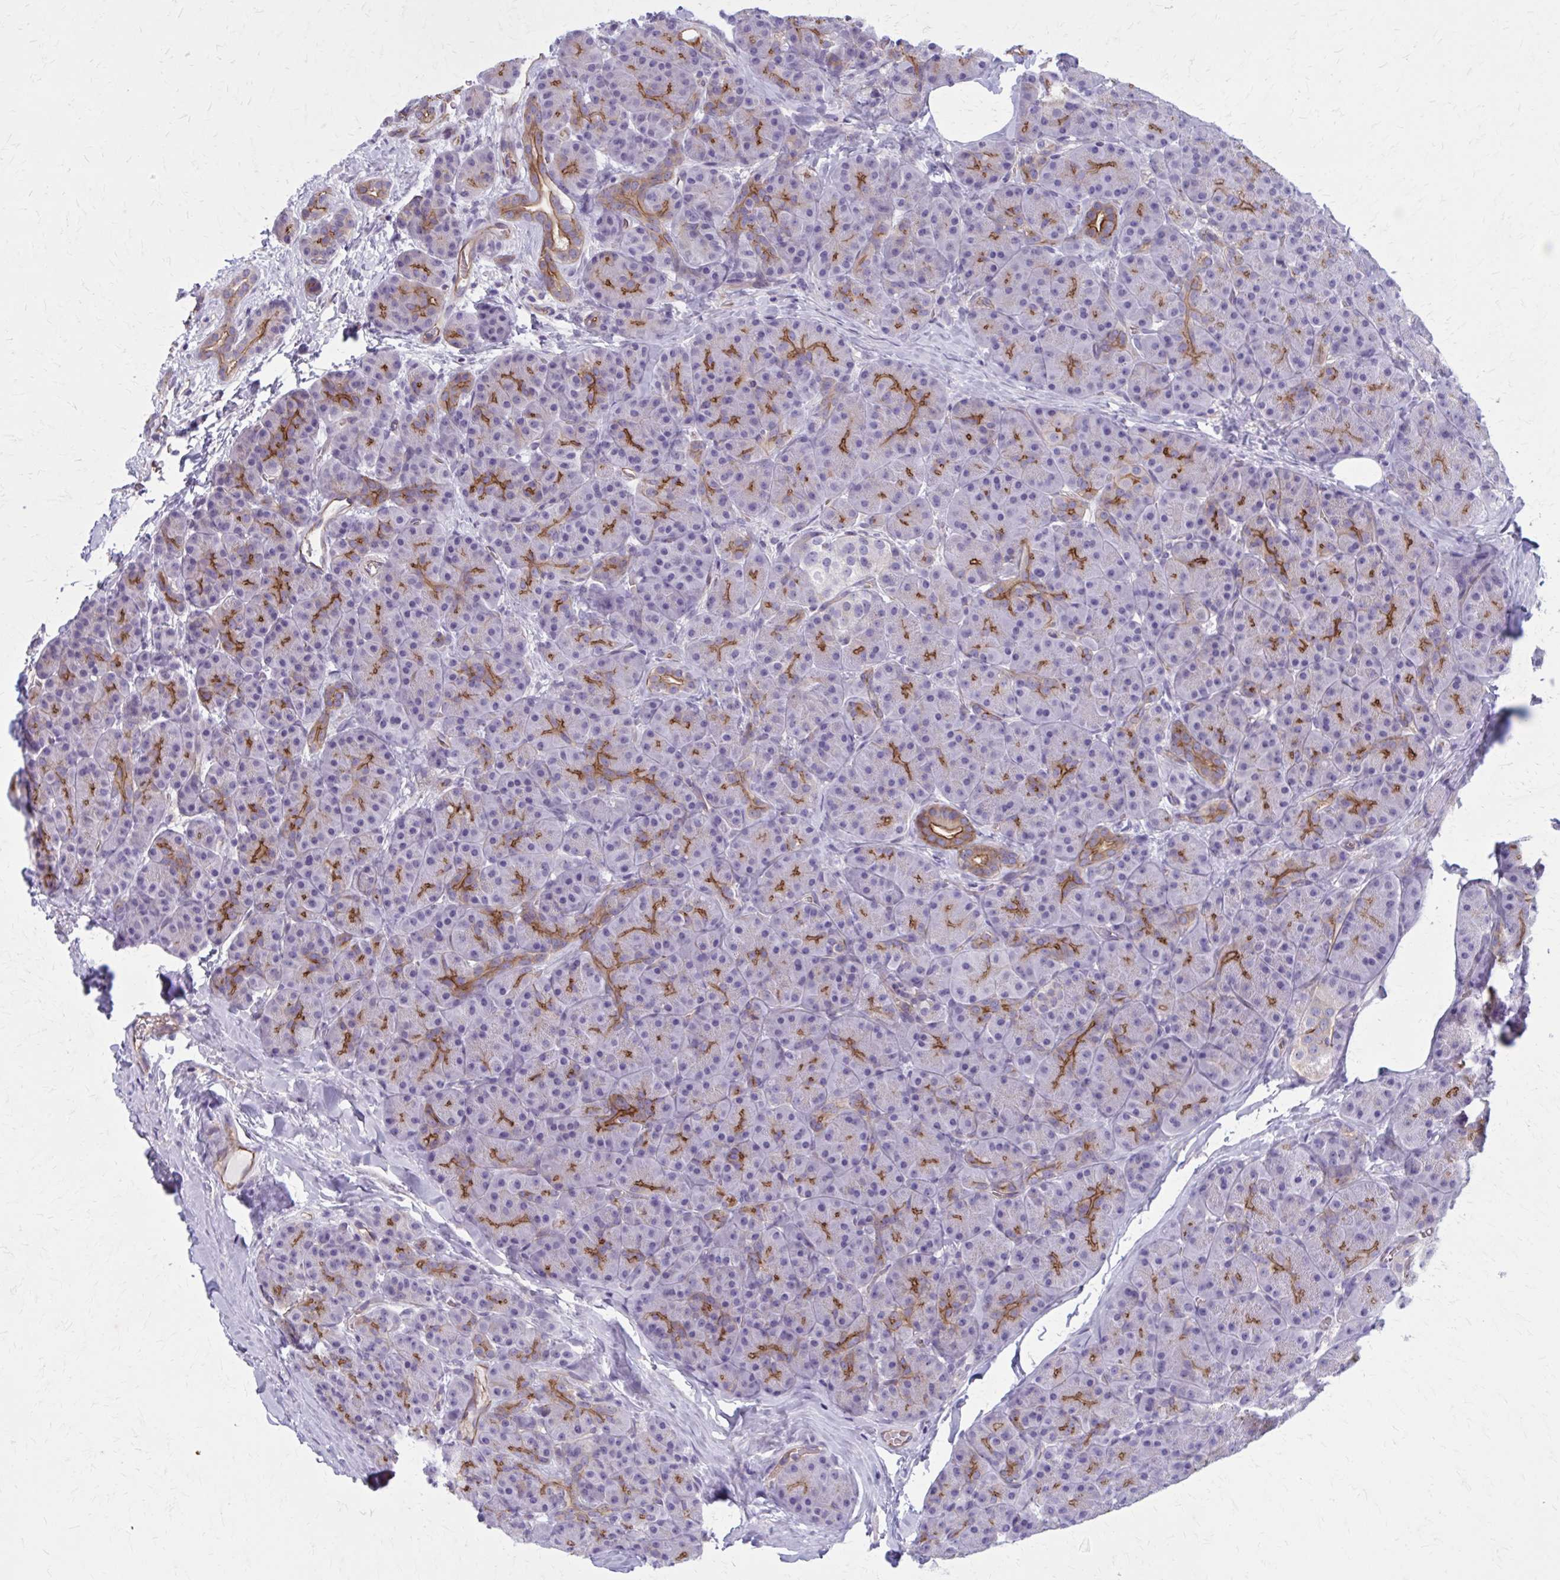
{"staining": {"intensity": "moderate", "quantity": "25%-75%", "location": "cytoplasmic/membranous"}, "tissue": "pancreas", "cell_type": "Exocrine glandular cells", "image_type": "normal", "snomed": [{"axis": "morphology", "description": "Normal tissue, NOS"}, {"axis": "topography", "description": "Pancreas"}], "caption": "Immunohistochemical staining of normal pancreas demonstrates moderate cytoplasmic/membranous protein staining in about 25%-75% of exocrine glandular cells.", "gene": "ZDHHC7", "patient": {"sex": "male", "age": 57}}